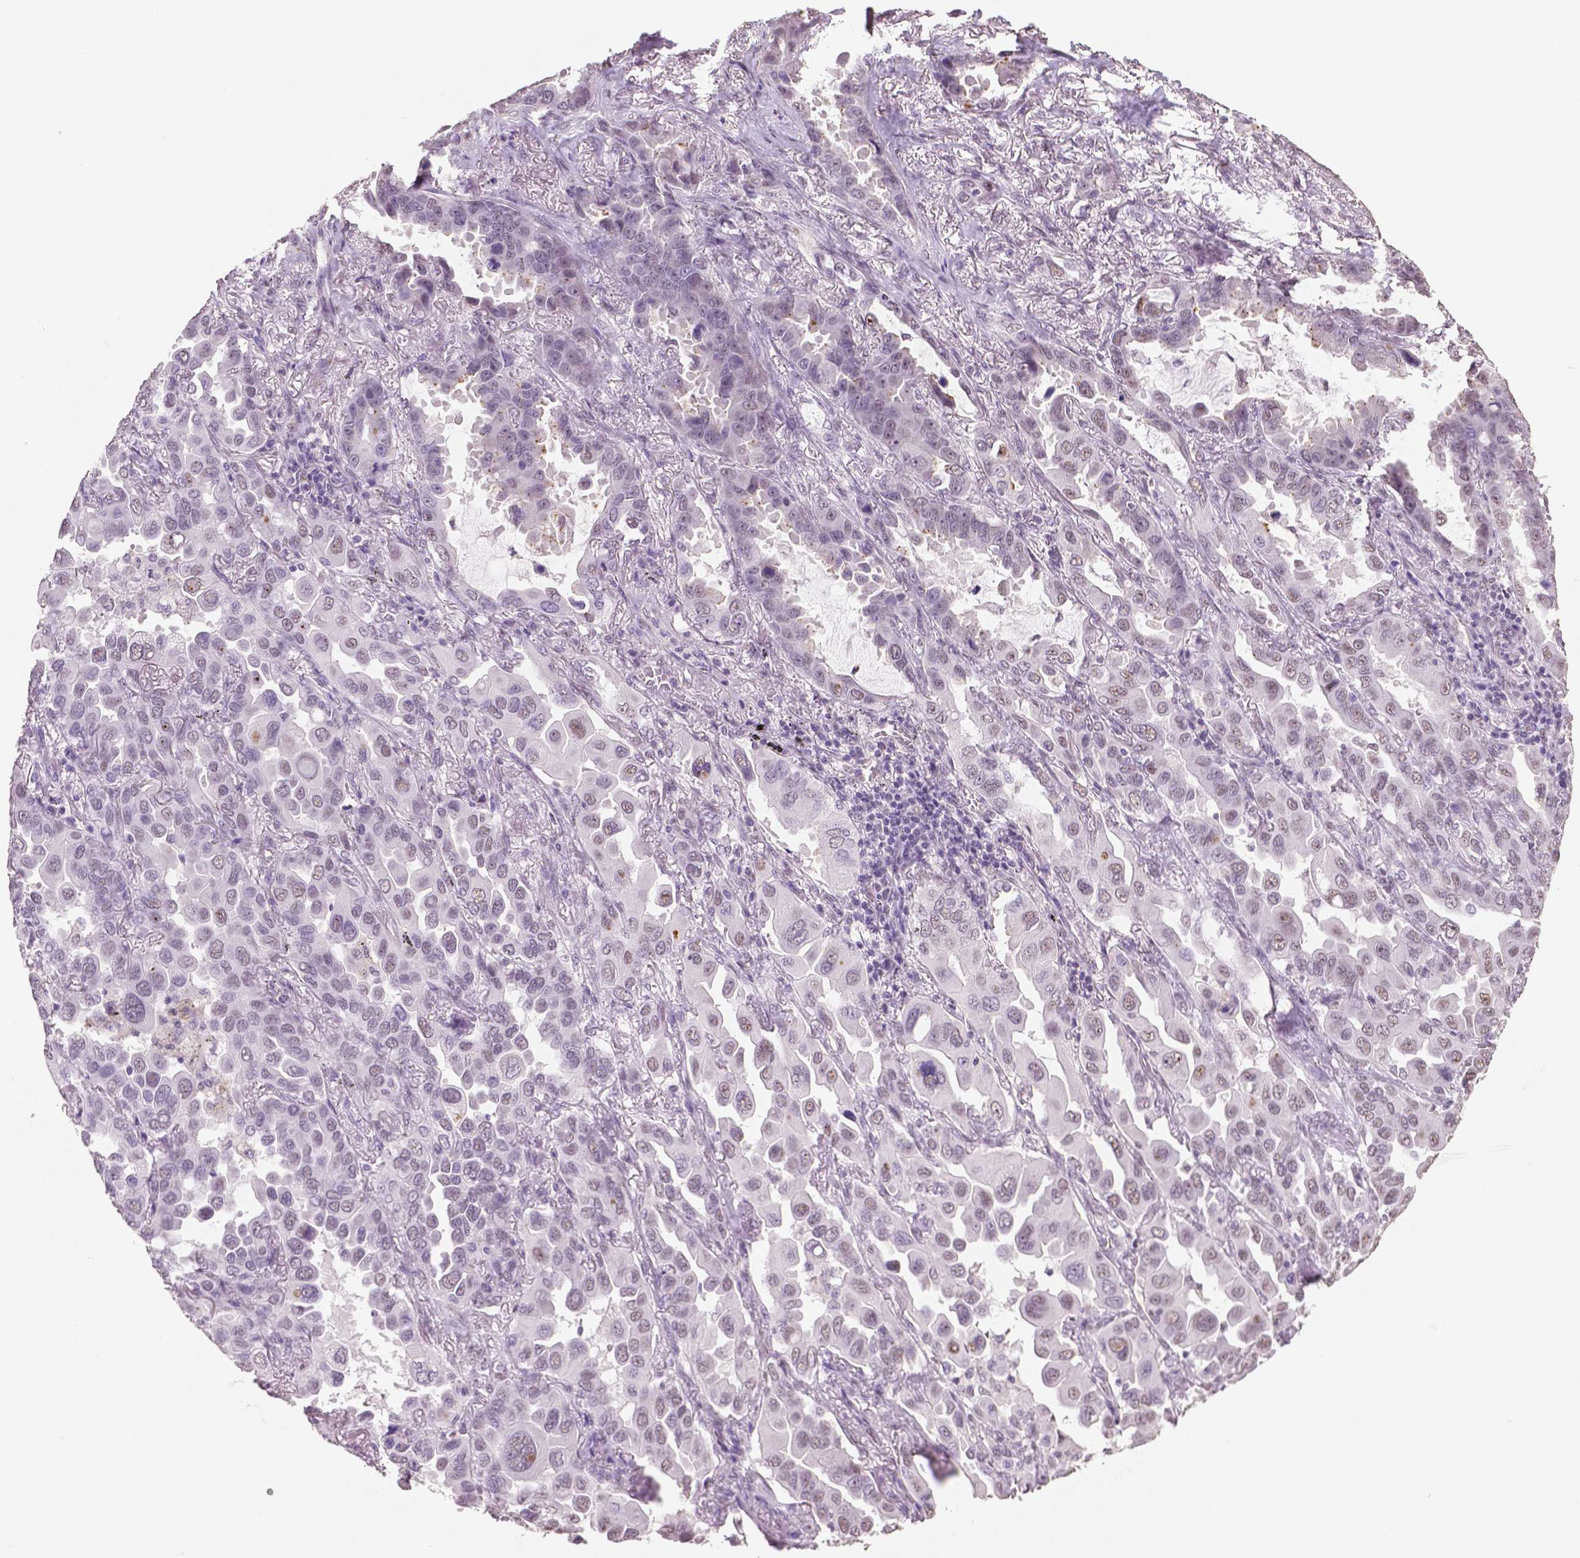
{"staining": {"intensity": "weak", "quantity": "<25%", "location": "nuclear"}, "tissue": "lung cancer", "cell_type": "Tumor cells", "image_type": "cancer", "snomed": [{"axis": "morphology", "description": "Adenocarcinoma, NOS"}, {"axis": "topography", "description": "Lung"}], "caption": "Immunohistochemistry of human lung cancer (adenocarcinoma) demonstrates no positivity in tumor cells.", "gene": "IGF2BP1", "patient": {"sex": "male", "age": 64}}